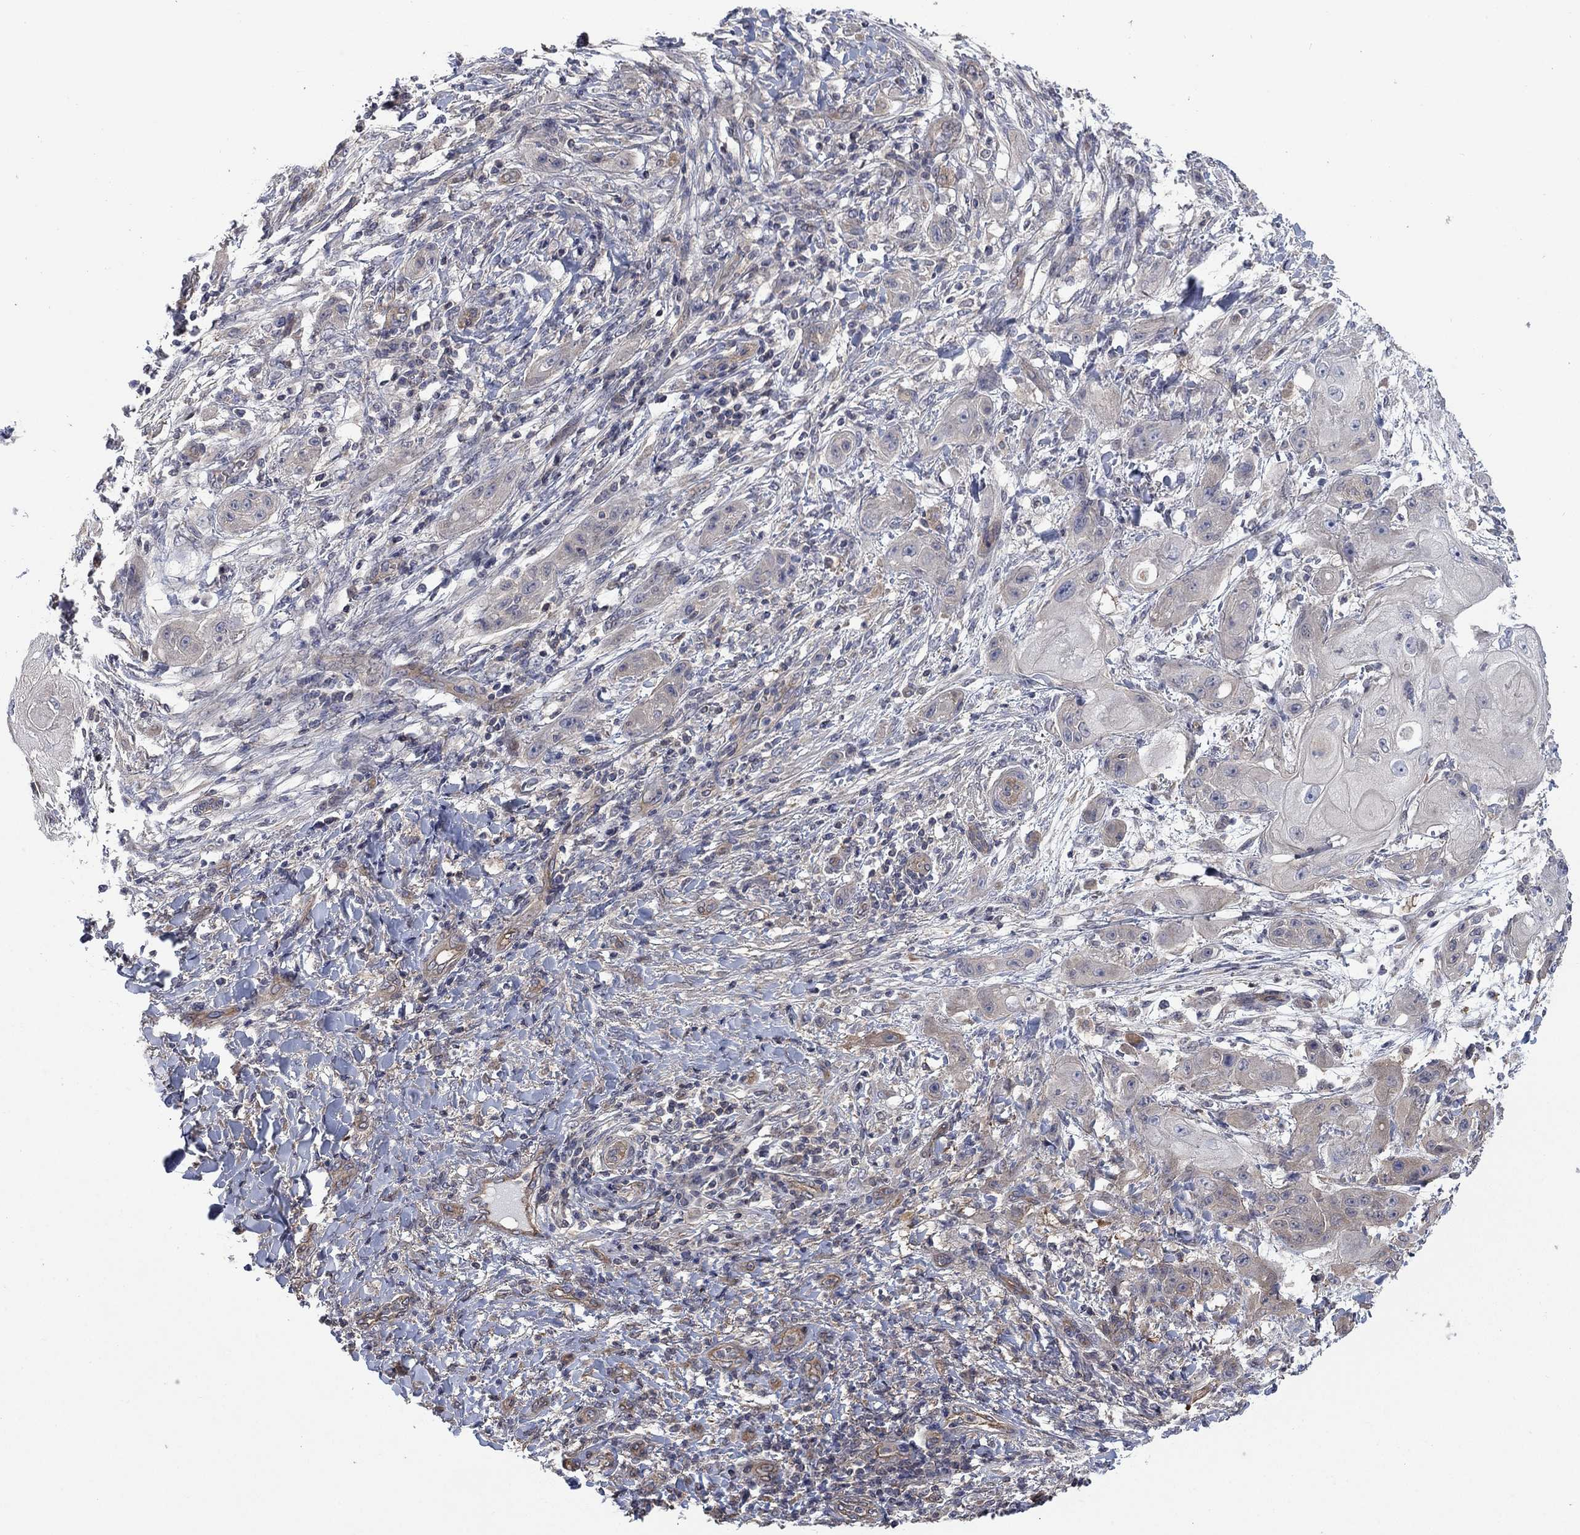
{"staining": {"intensity": "weak", "quantity": "<25%", "location": "cytoplasmic/membranous"}, "tissue": "skin cancer", "cell_type": "Tumor cells", "image_type": "cancer", "snomed": [{"axis": "morphology", "description": "Squamous cell carcinoma, NOS"}, {"axis": "topography", "description": "Skin"}], "caption": "Squamous cell carcinoma (skin) was stained to show a protein in brown. There is no significant positivity in tumor cells.", "gene": "PDZD2", "patient": {"sex": "male", "age": 62}}